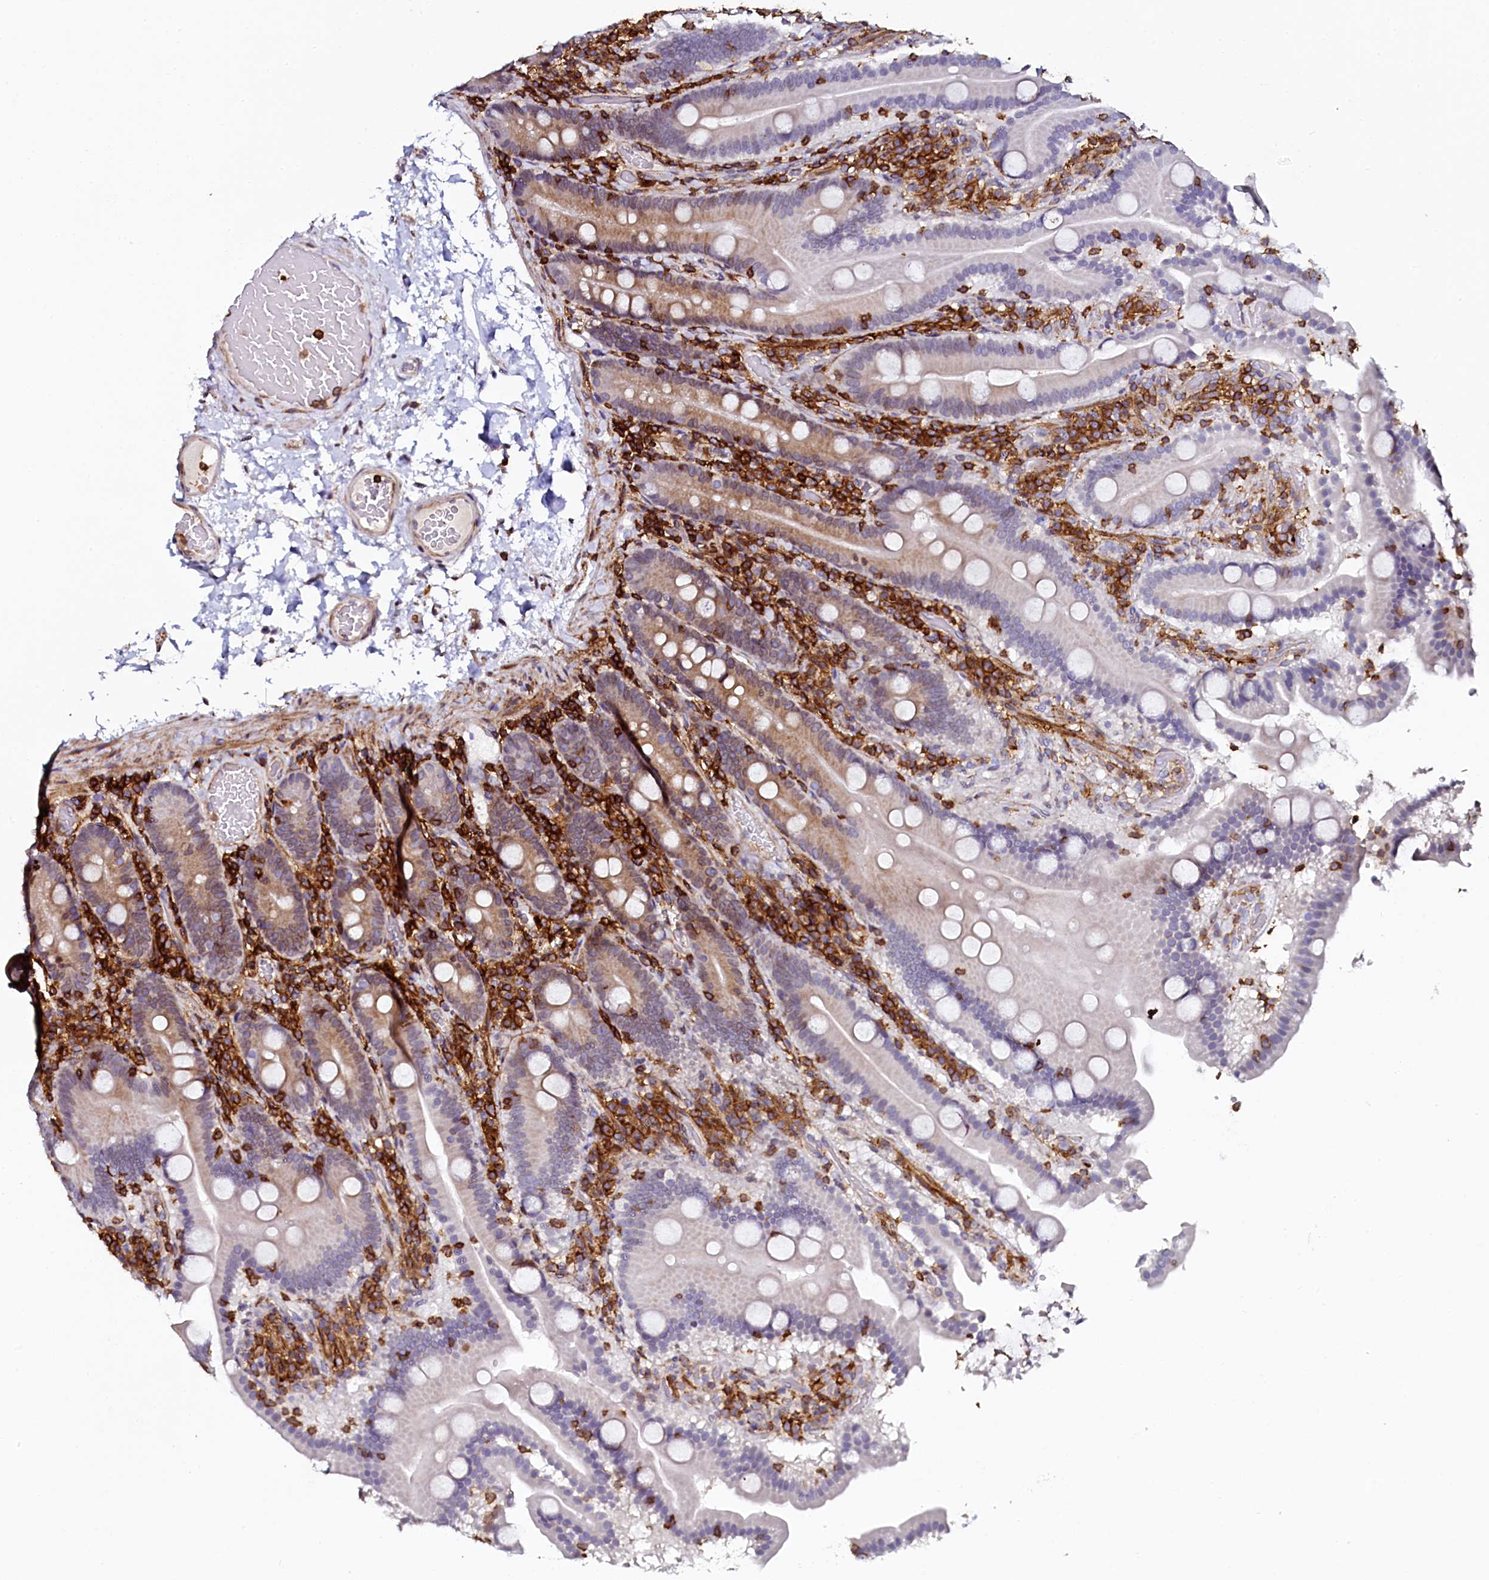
{"staining": {"intensity": "moderate", "quantity": "<25%", "location": "cytoplasmic/membranous"}, "tissue": "duodenum", "cell_type": "Glandular cells", "image_type": "normal", "snomed": [{"axis": "morphology", "description": "Normal tissue, NOS"}, {"axis": "topography", "description": "Duodenum"}], "caption": "The photomicrograph exhibits a brown stain indicating the presence of a protein in the cytoplasmic/membranous of glandular cells in duodenum.", "gene": "AAAS", "patient": {"sex": "male", "age": 55}}